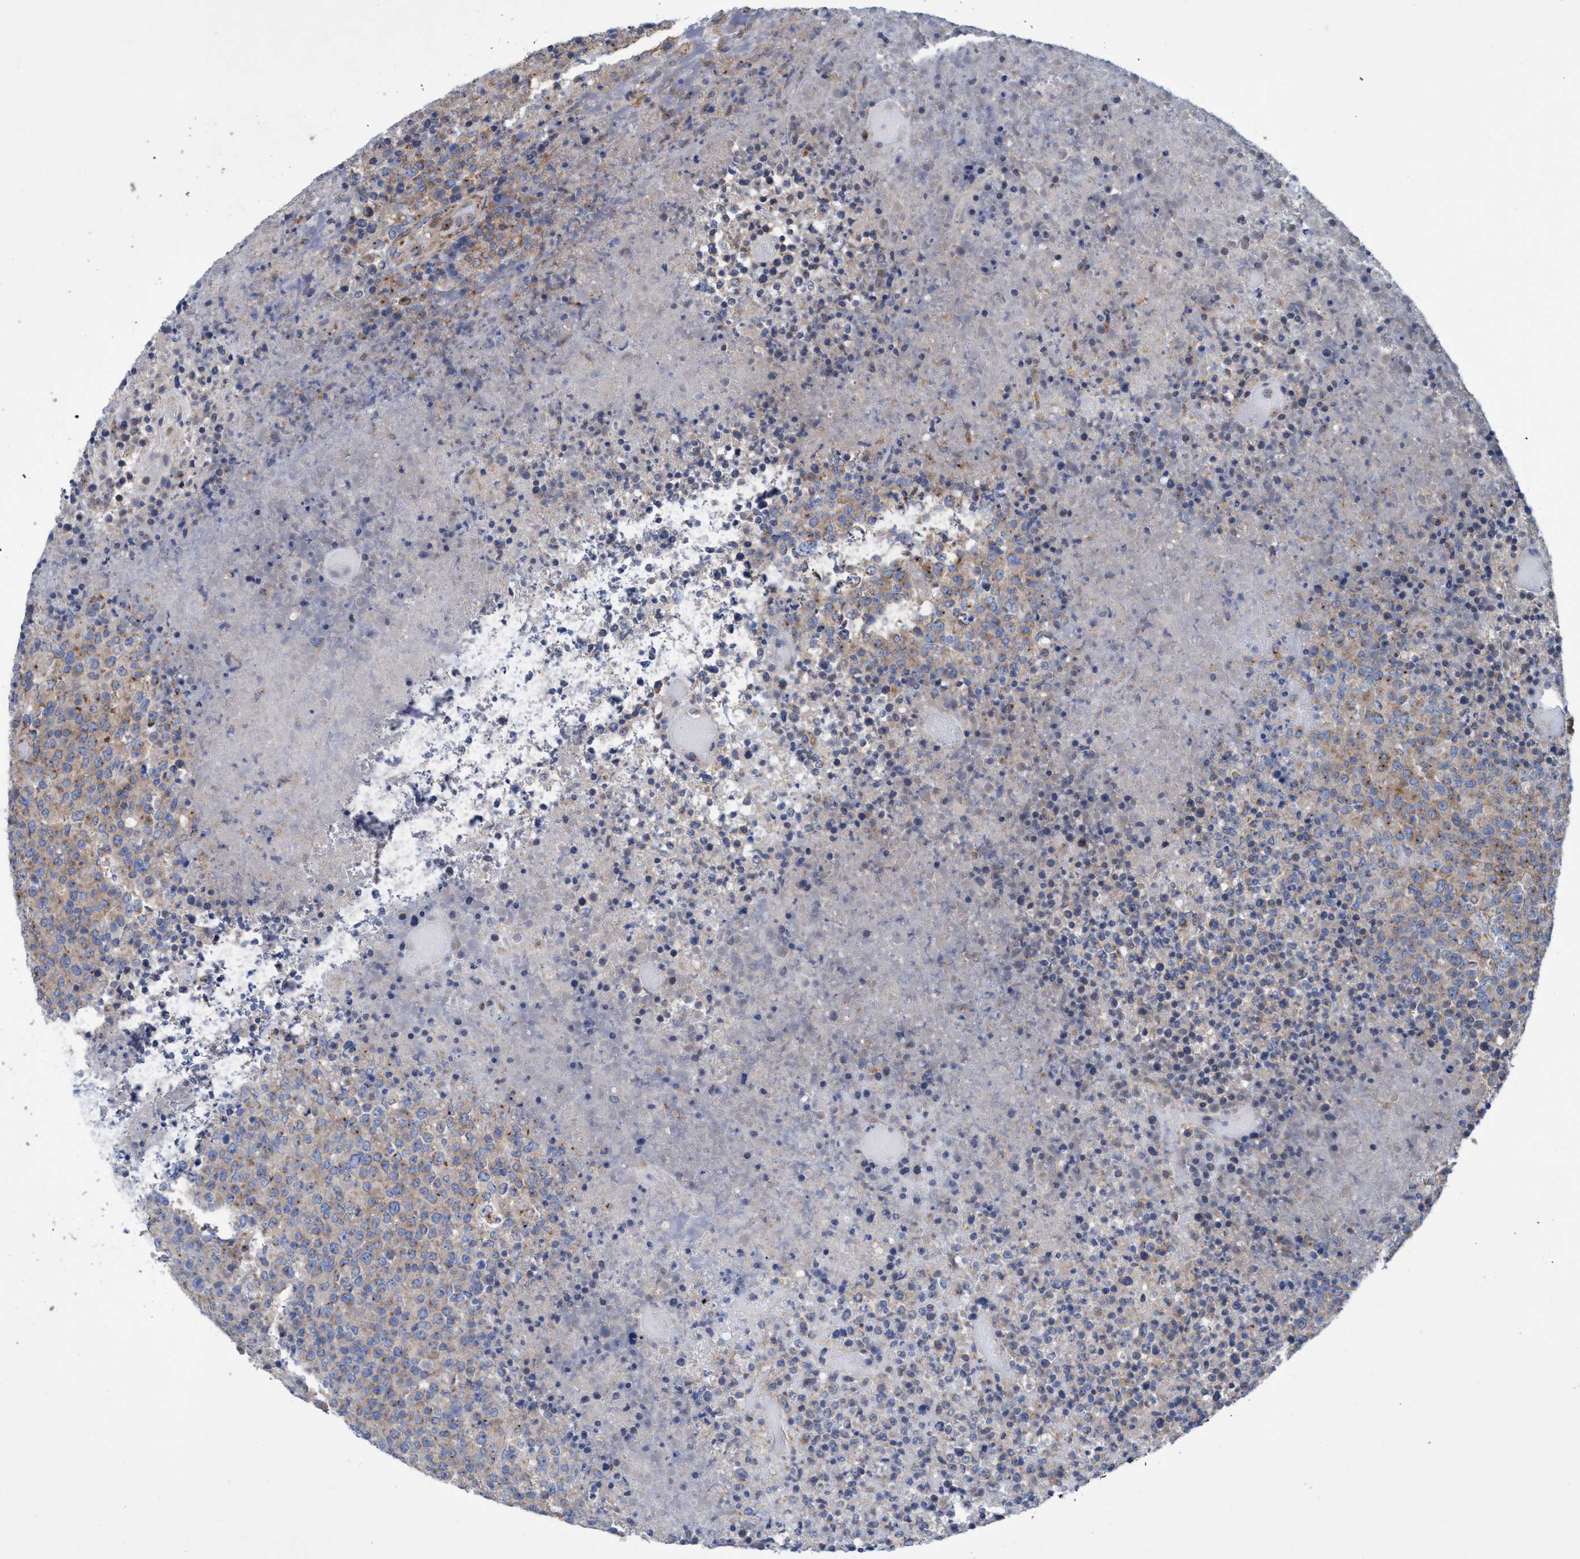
{"staining": {"intensity": "weak", "quantity": ">75%", "location": "cytoplasmic/membranous"}, "tissue": "lymphoma", "cell_type": "Tumor cells", "image_type": "cancer", "snomed": [{"axis": "morphology", "description": "Malignant lymphoma, non-Hodgkin's type, High grade"}, {"axis": "topography", "description": "Lymph node"}], "caption": "Weak cytoplasmic/membranous expression for a protein is identified in approximately >75% of tumor cells of high-grade malignant lymphoma, non-Hodgkin's type using immunohistochemistry.", "gene": "BICD2", "patient": {"sex": "male", "age": 13}}